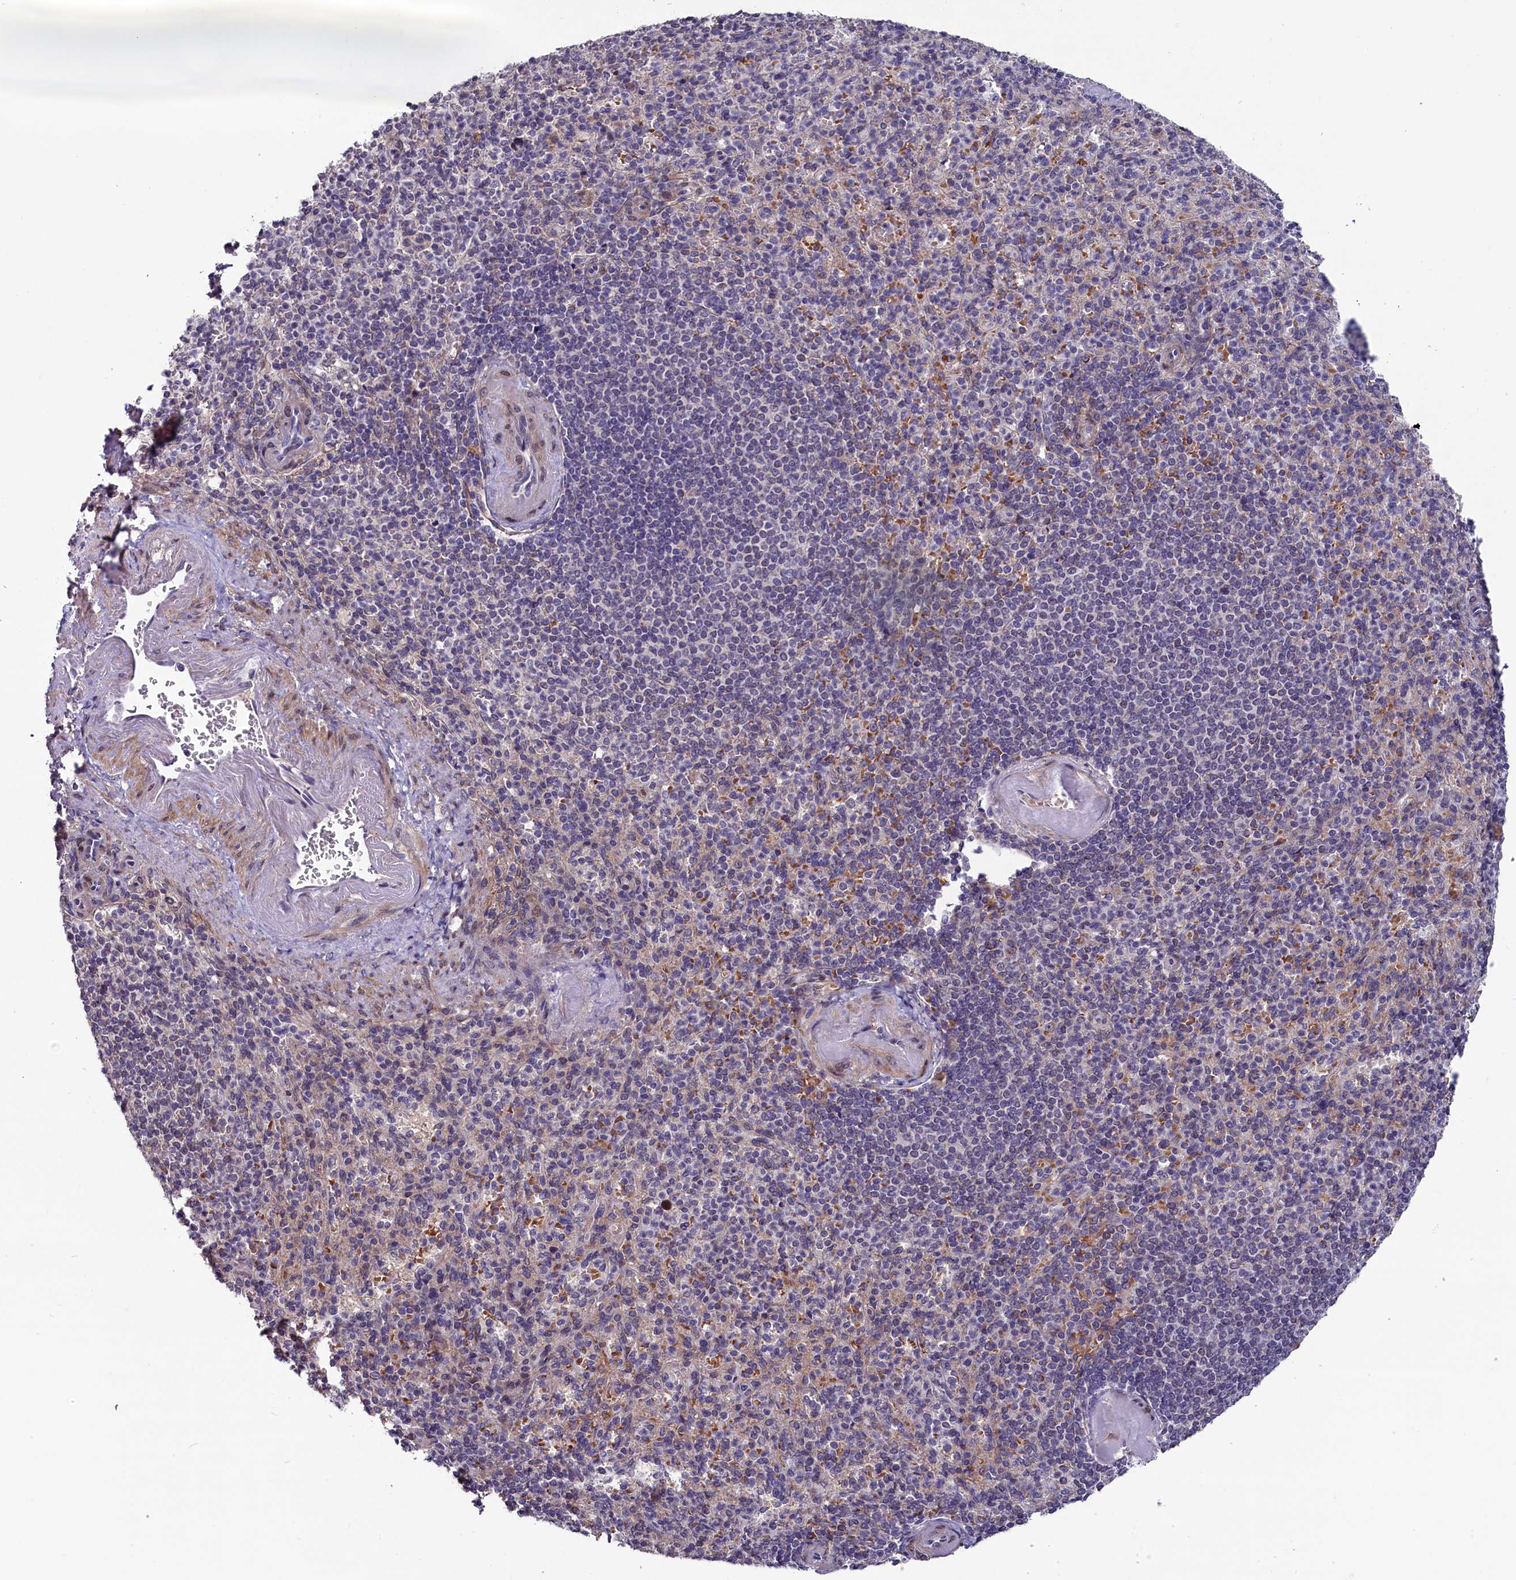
{"staining": {"intensity": "negative", "quantity": "none", "location": "none"}, "tissue": "spleen", "cell_type": "Cells in red pulp", "image_type": "normal", "snomed": [{"axis": "morphology", "description": "Normal tissue, NOS"}, {"axis": "topography", "description": "Spleen"}], "caption": "Protein analysis of normal spleen reveals no significant positivity in cells in red pulp.", "gene": "SLC39A6", "patient": {"sex": "female", "age": 74}}